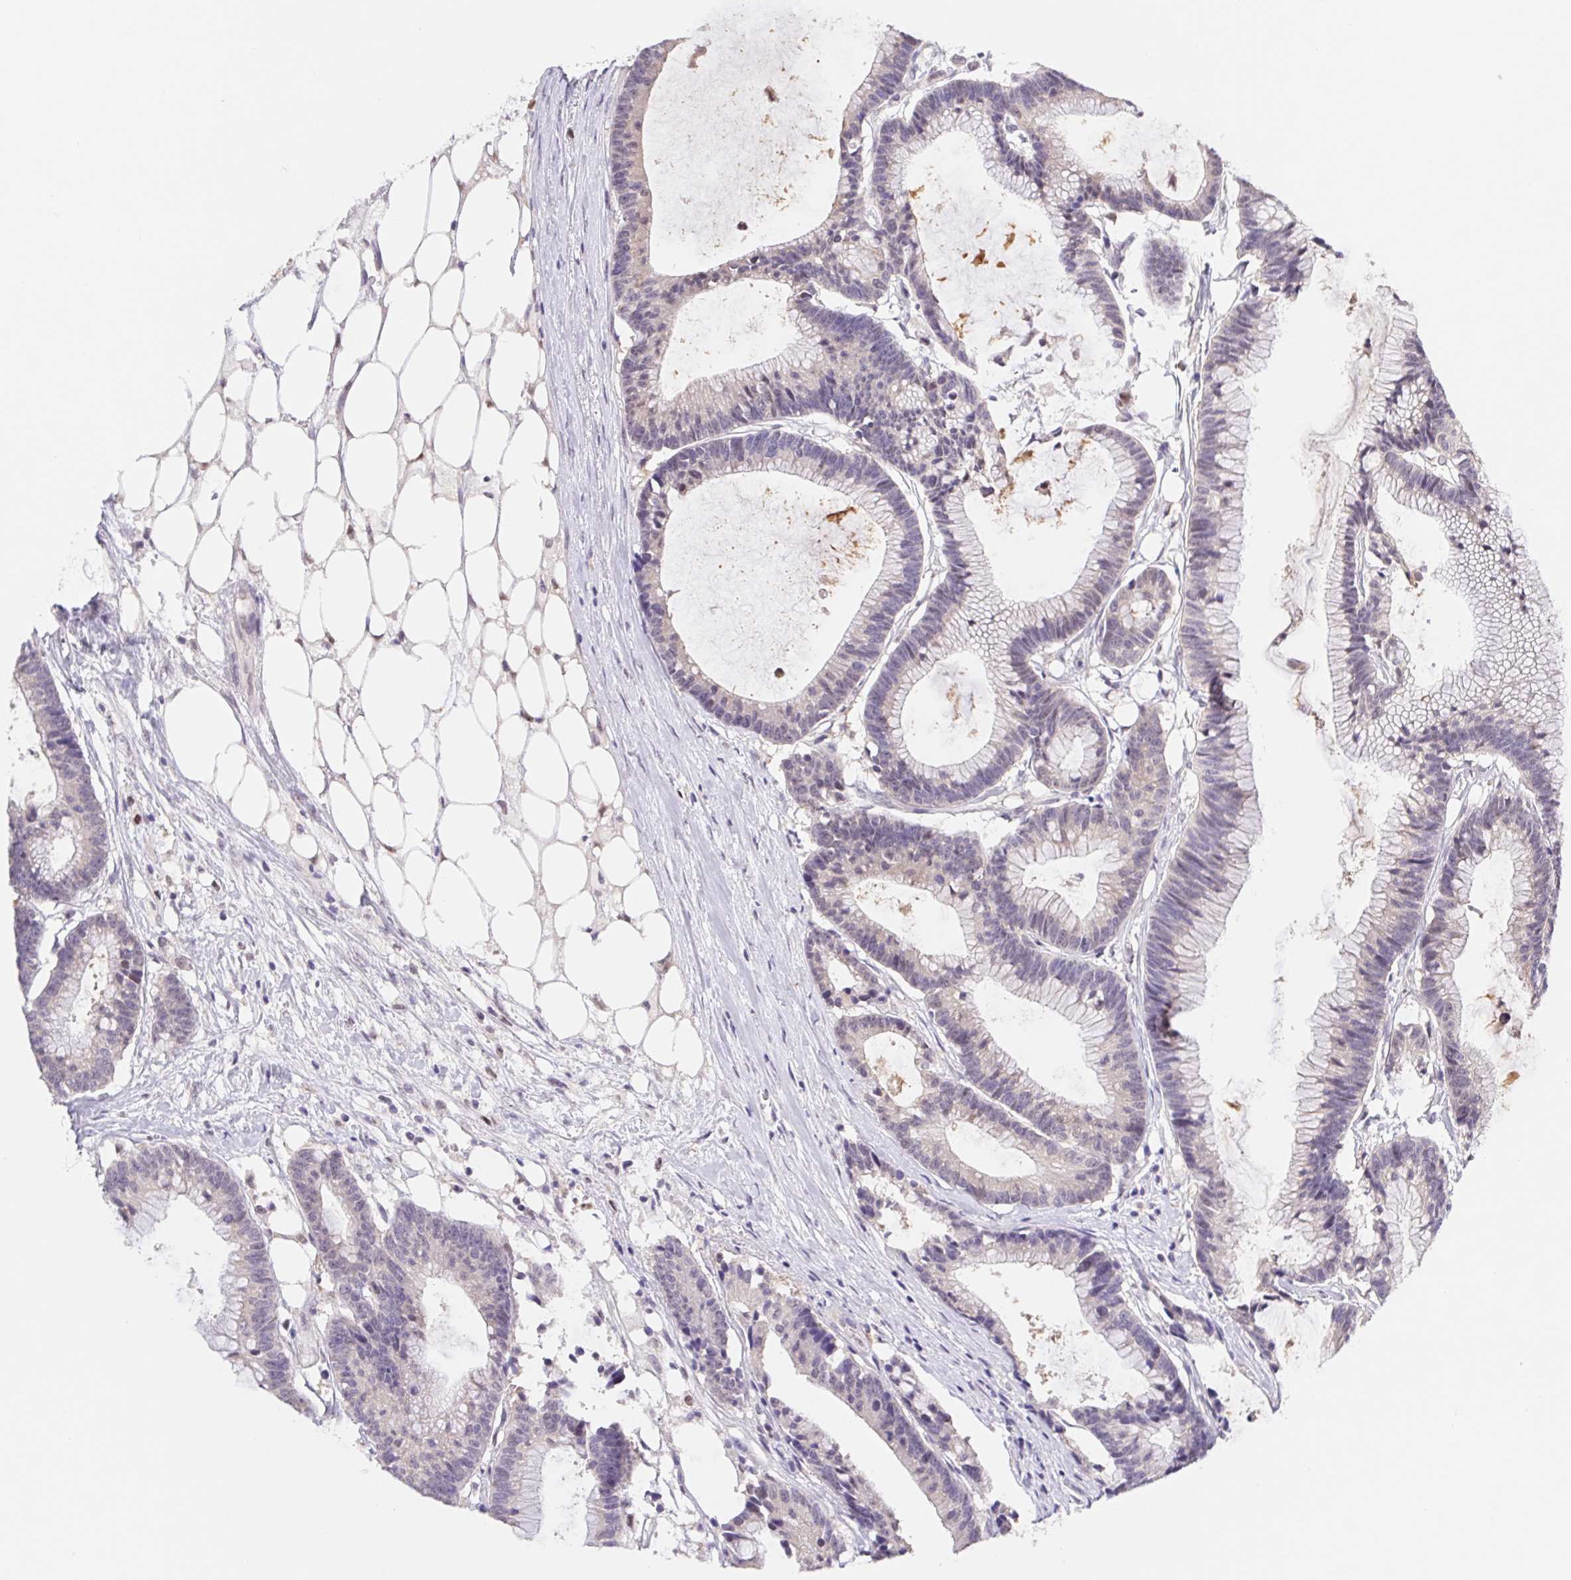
{"staining": {"intensity": "negative", "quantity": "none", "location": "none"}, "tissue": "colorectal cancer", "cell_type": "Tumor cells", "image_type": "cancer", "snomed": [{"axis": "morphology", "description": "Adenocarcinoma, NOS"}, {"axis": "topography", "description": "Colon"}], "caption": "Tumor cells show no significant protein staining in colorectal adenocarcinoma. (Stains: DAB immunohistochemistry (IHC) with hematoxylin counter stain, Microscopy: brightfield microscopy at high magnification).", "gene": "L3MBTL4", "patient": {"sex": "female", "age": 78}}